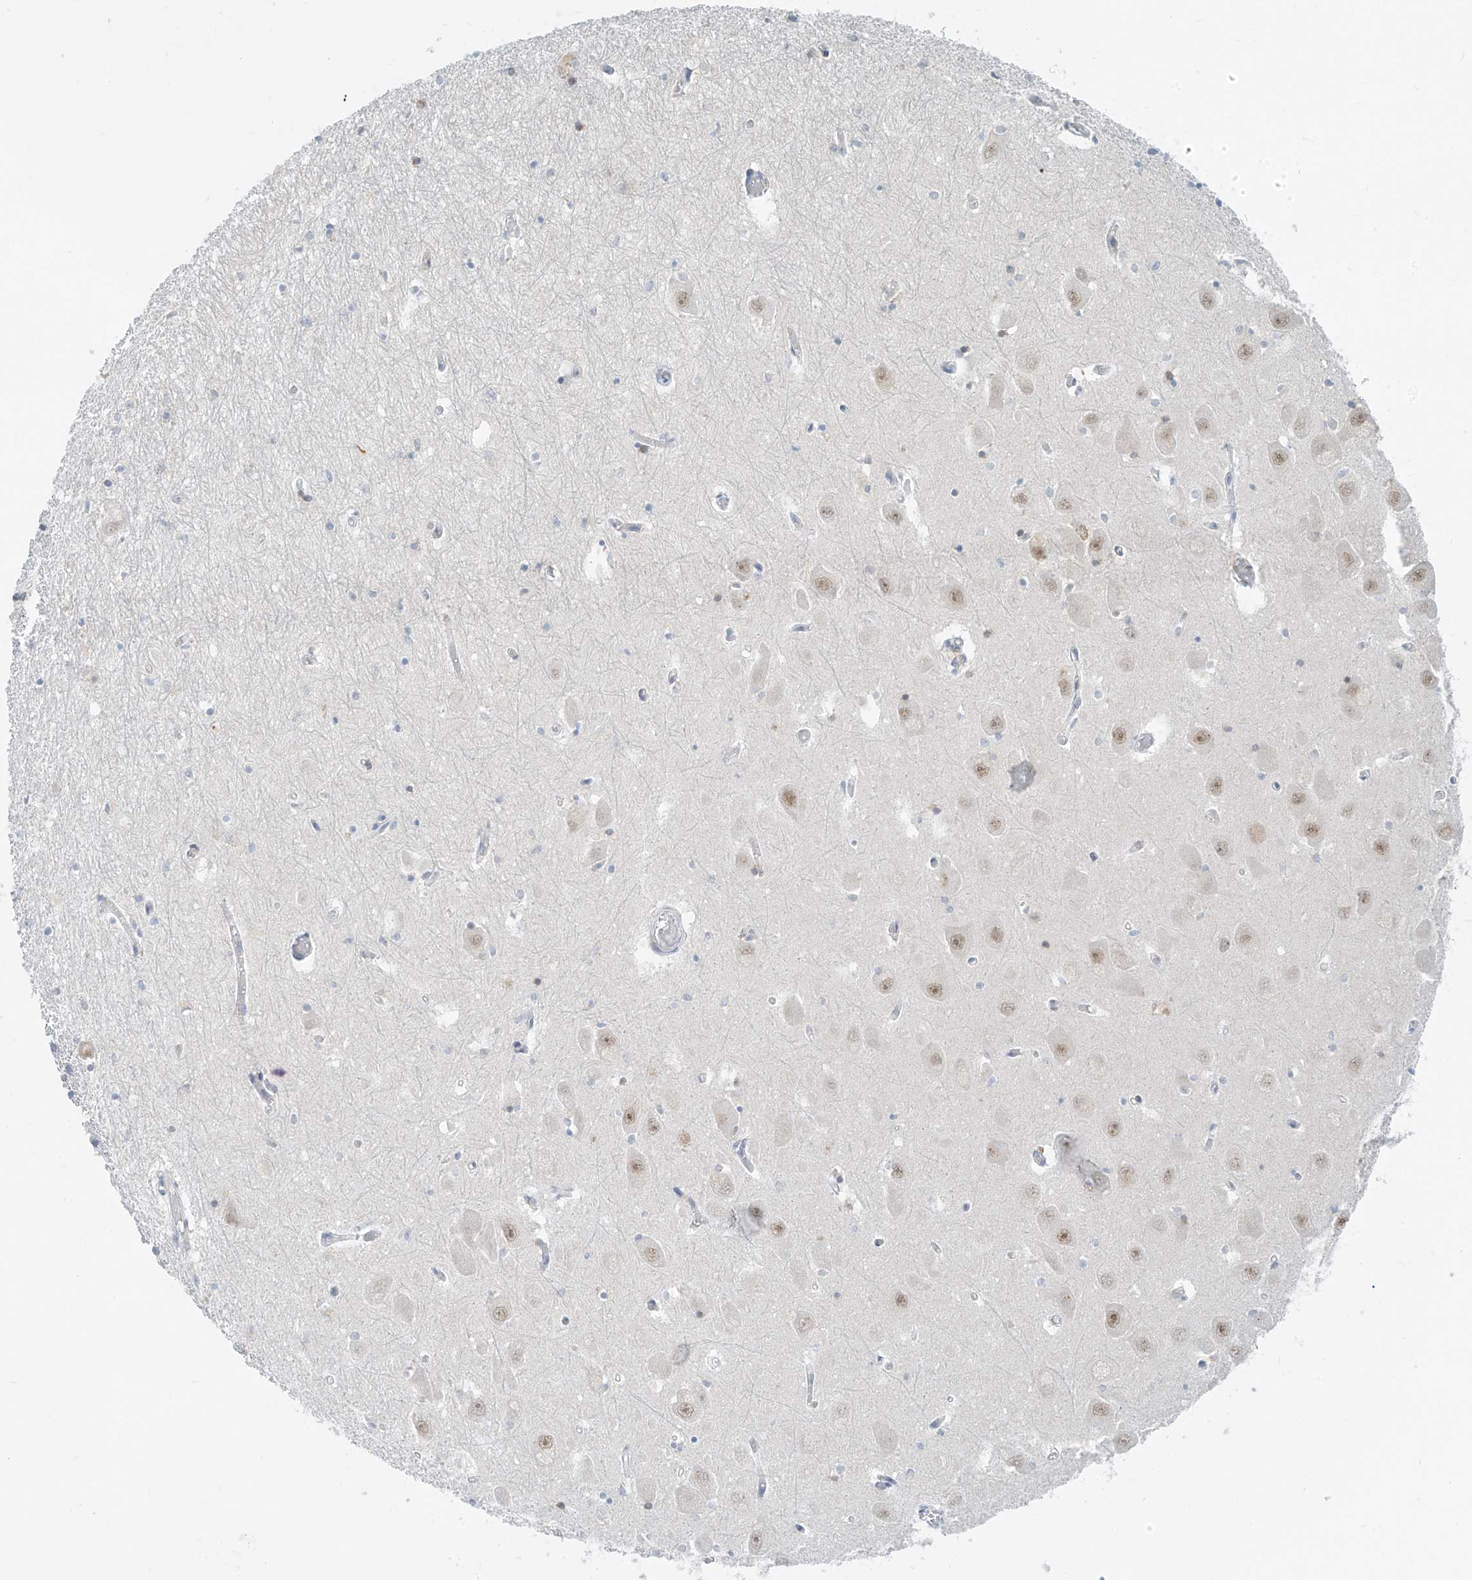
{"staining": {"intensity": "negative", "quantity": "none", "location": "none"}, "tissue": "hippocampus", "cell_type": "Glial cells", "image_type": "normal", "snomed": [{"axis": "morphology", "description": "Normal tissue, NOS"}, {"axis": "topography", "description": "Hippocampus"}], "caption": "Hippocampus was stained to show a protein in brown. There is no significant positivity in glial cells. The staining is performed using DAB brown chromogen with nuclei counter-stained in using hematoxylin.", "gene": "C2orf42", "patient": {"sex": "male", "age": 70}}